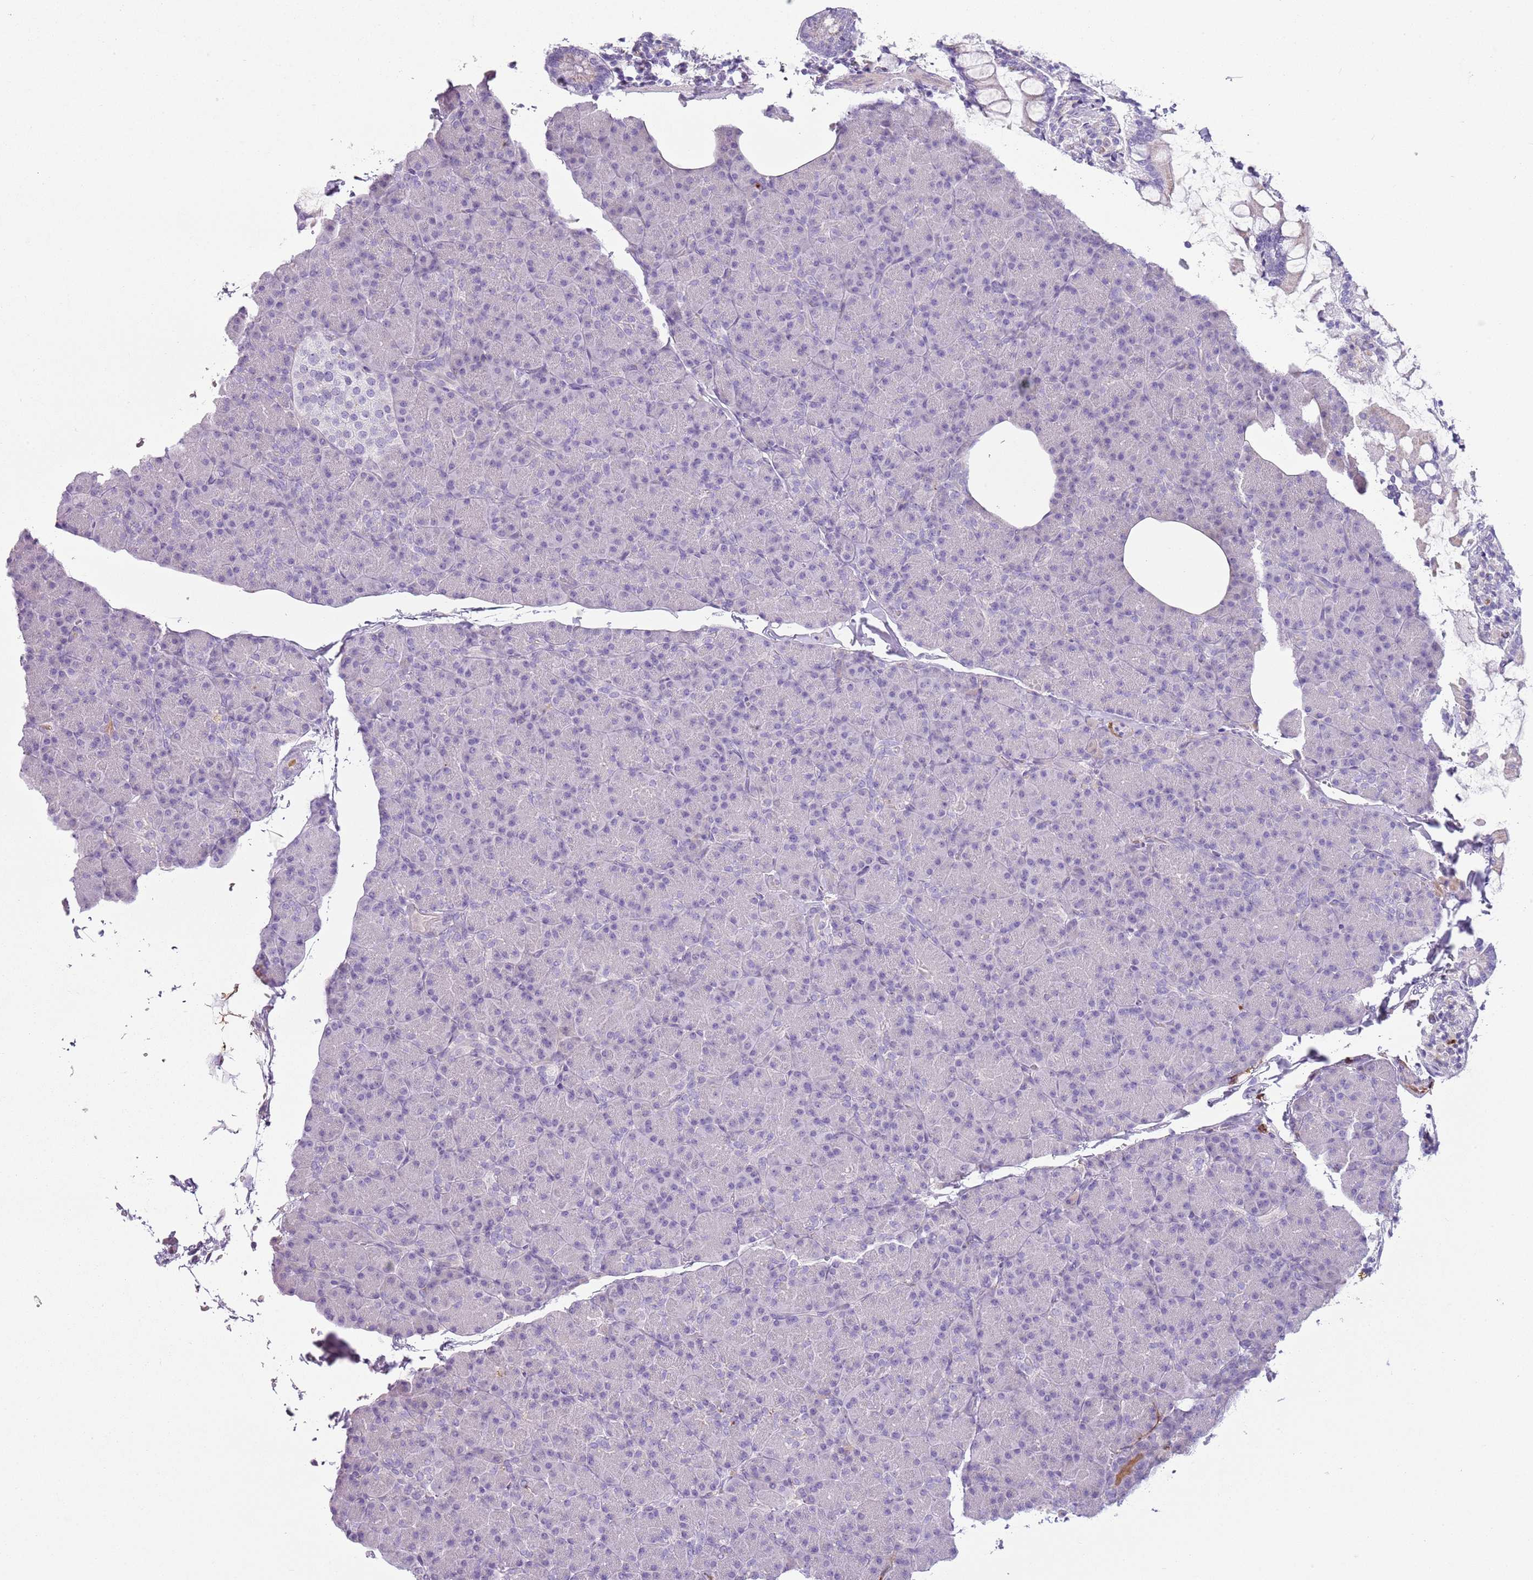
{"staining": {"intensity": "negative", "quantity": "none", "location": "none"}, "tissue": "pancreas", "cell_type": "Exocrine glandular cells", "image_type": "normal", "snomed": [{"axis": "morphology", "description": "Normal tissue, NOS"}, {"axis": "topography", "description": "Pancreas"}], "caption": "A high-resolution photomicrograph shows IHC staining of benign pancreas, which demonstrates no significant positivity in exocrine glandular cells. (DAB immunohistochemistry (IHC) with hematoxylin counter stain).", "gene": "CD177", "patient": {"sex": "female", "age": 43}}